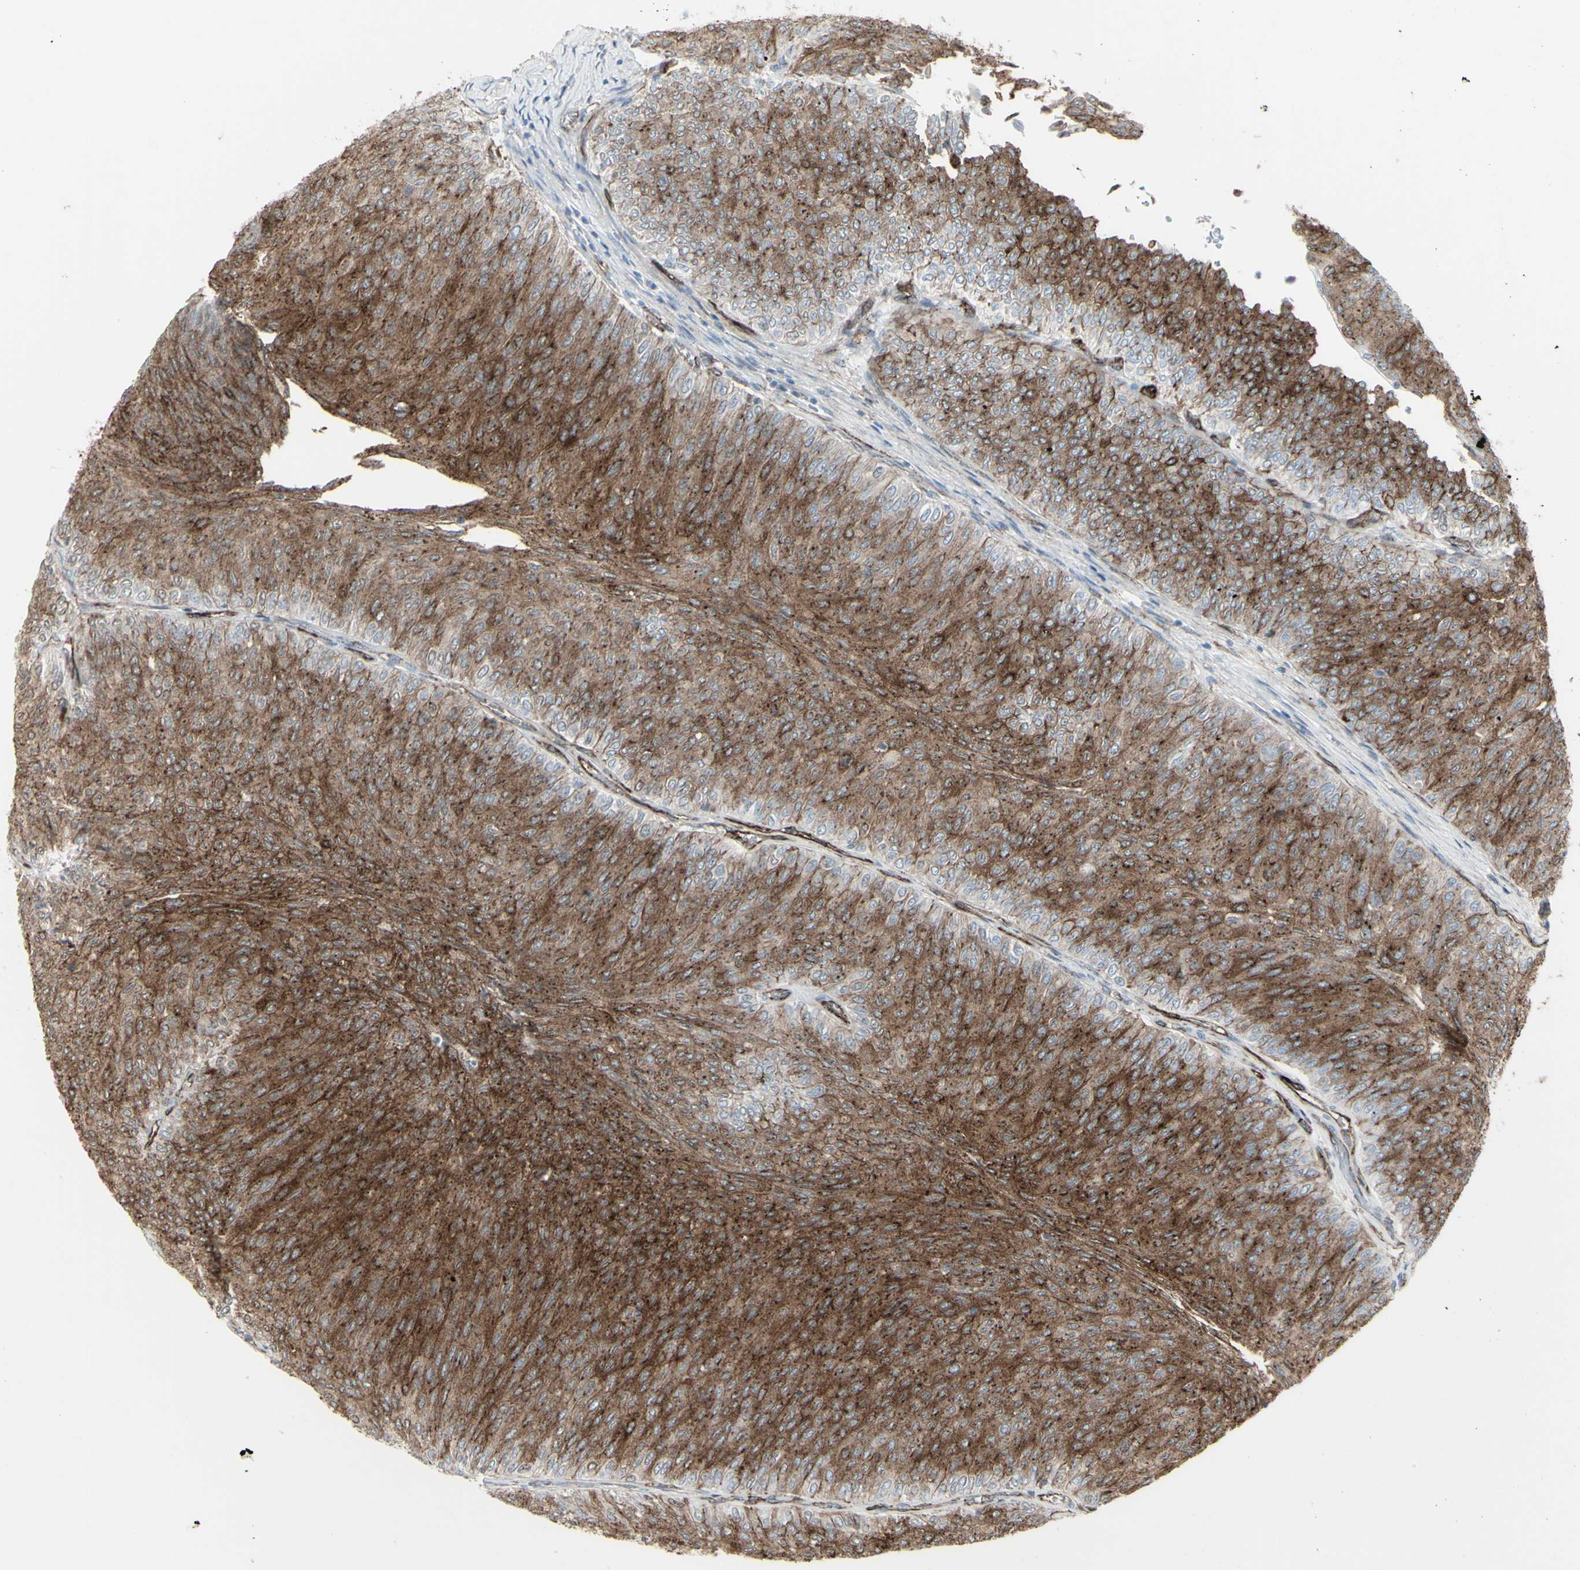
{"staining": {"intensity": "moderate", "quantity": ">75%", "location": "cytoplasmic/membranous"}, "tissue": "urothelial cancer", "cell_type": "Tumor cells", "image_type": "cancer", "snomed": [{"axis": "morphology", "description": "Urothelial carcinoma, Low grade"}, {"axis": "topography", "description": "Urinary bladder"}], "caption": "Human urothelial cancer stained with a brown dye shows moderate cytoplasmic/membranous positive positivity in approximately >75% of tumor cells.", "gene": "GJA1", "patient": {"sex": "male", "age": 78}}